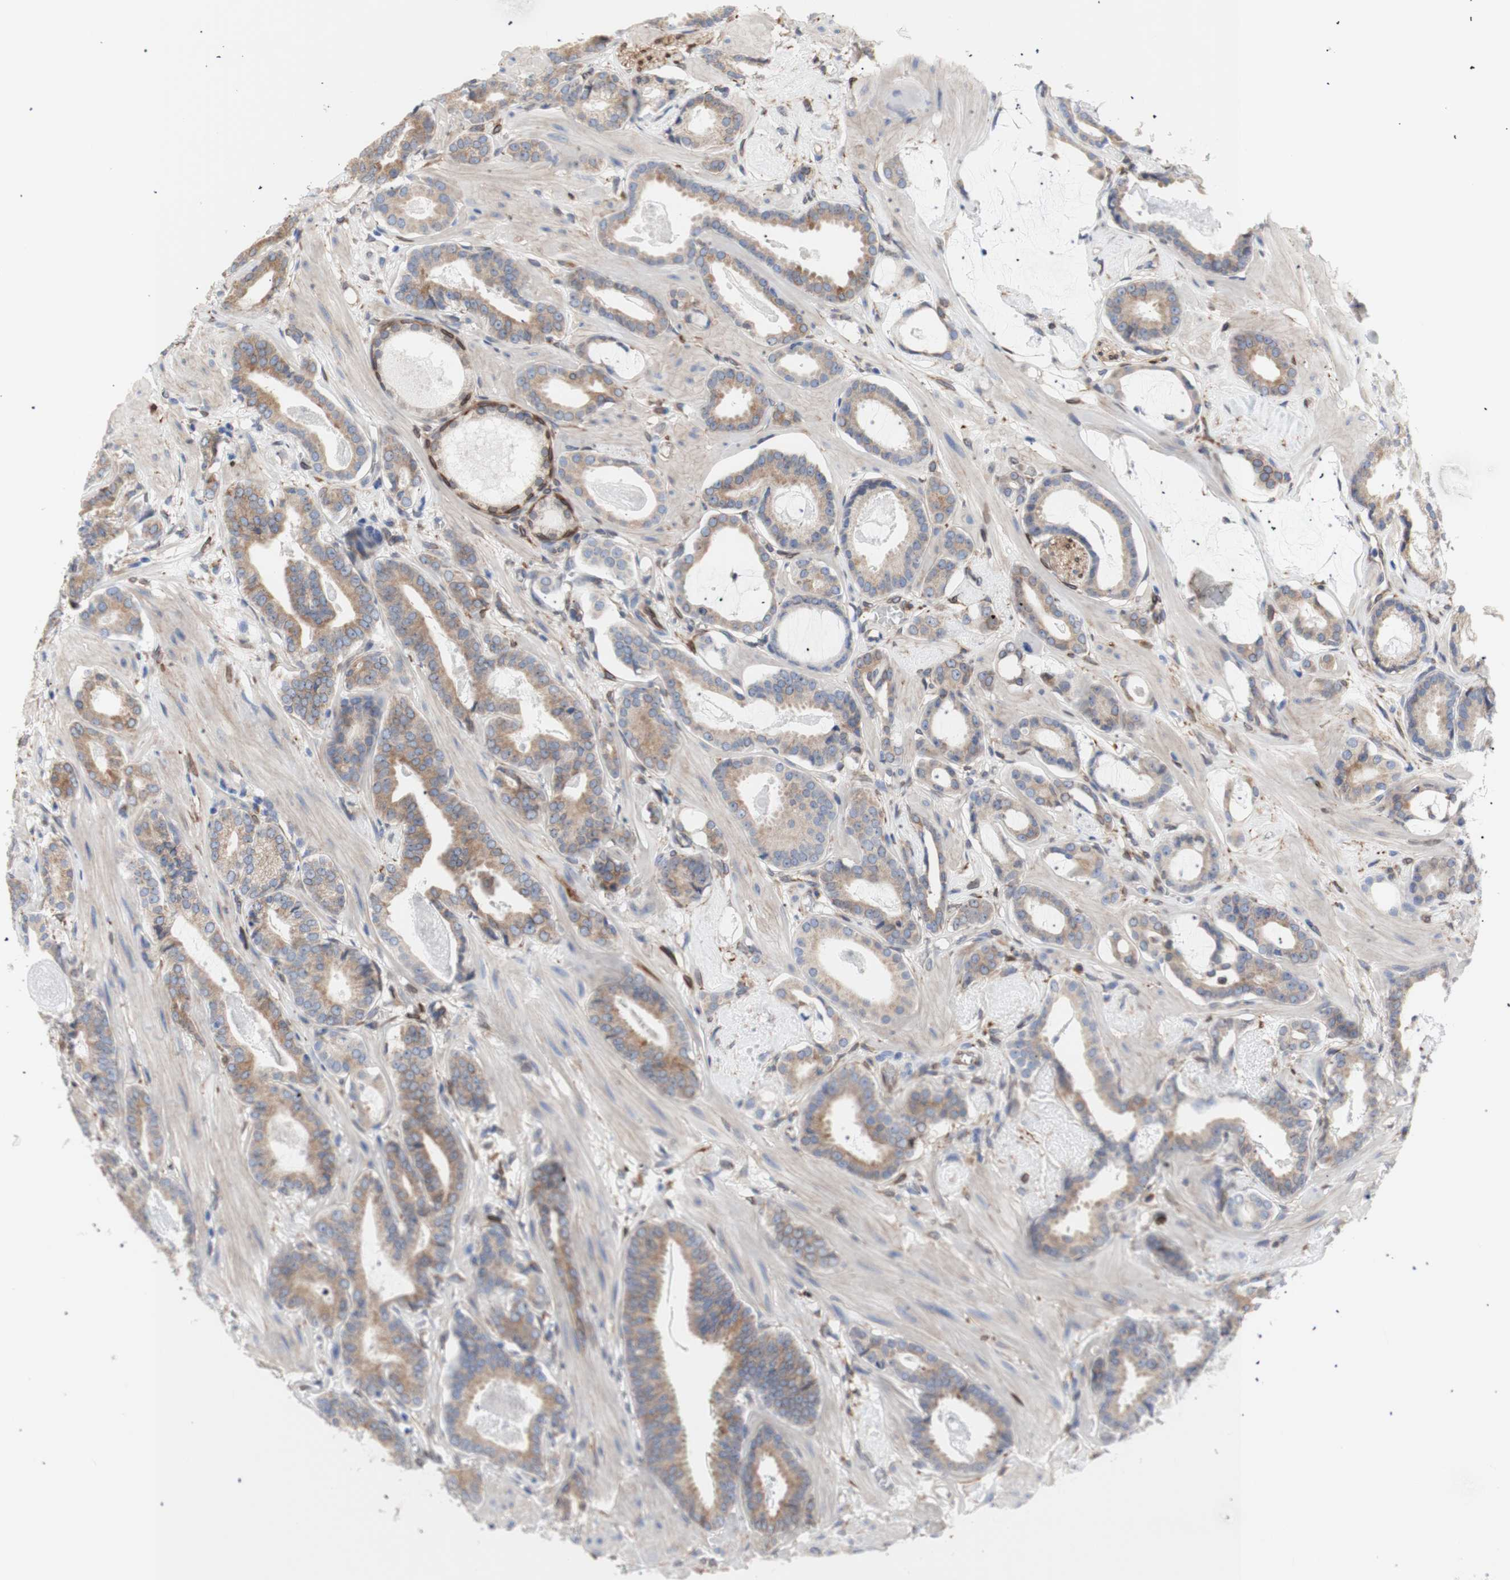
{"staining": {"intensity": "moderate", "quantity": ">75%", "location": "cytoplasmic/membranous"}, "tissue": "prostate cancer", "cell_type": "Tumor cells", "image_type": "cancer", "snomed": [{"axis": "morphology", "description": "Adenocarcinoma, Low grade"}, {"axis": "topography", "description": "Prostate"}], "caption": "Protein staining of adenocarcinoma (low-grade) (prostate) tissue displays moderate cytoplasmic/membranous expression in about >75% of tumor cells.", "gene": "ERLIN1", "patient": {"sex": "male", "age": 53}}